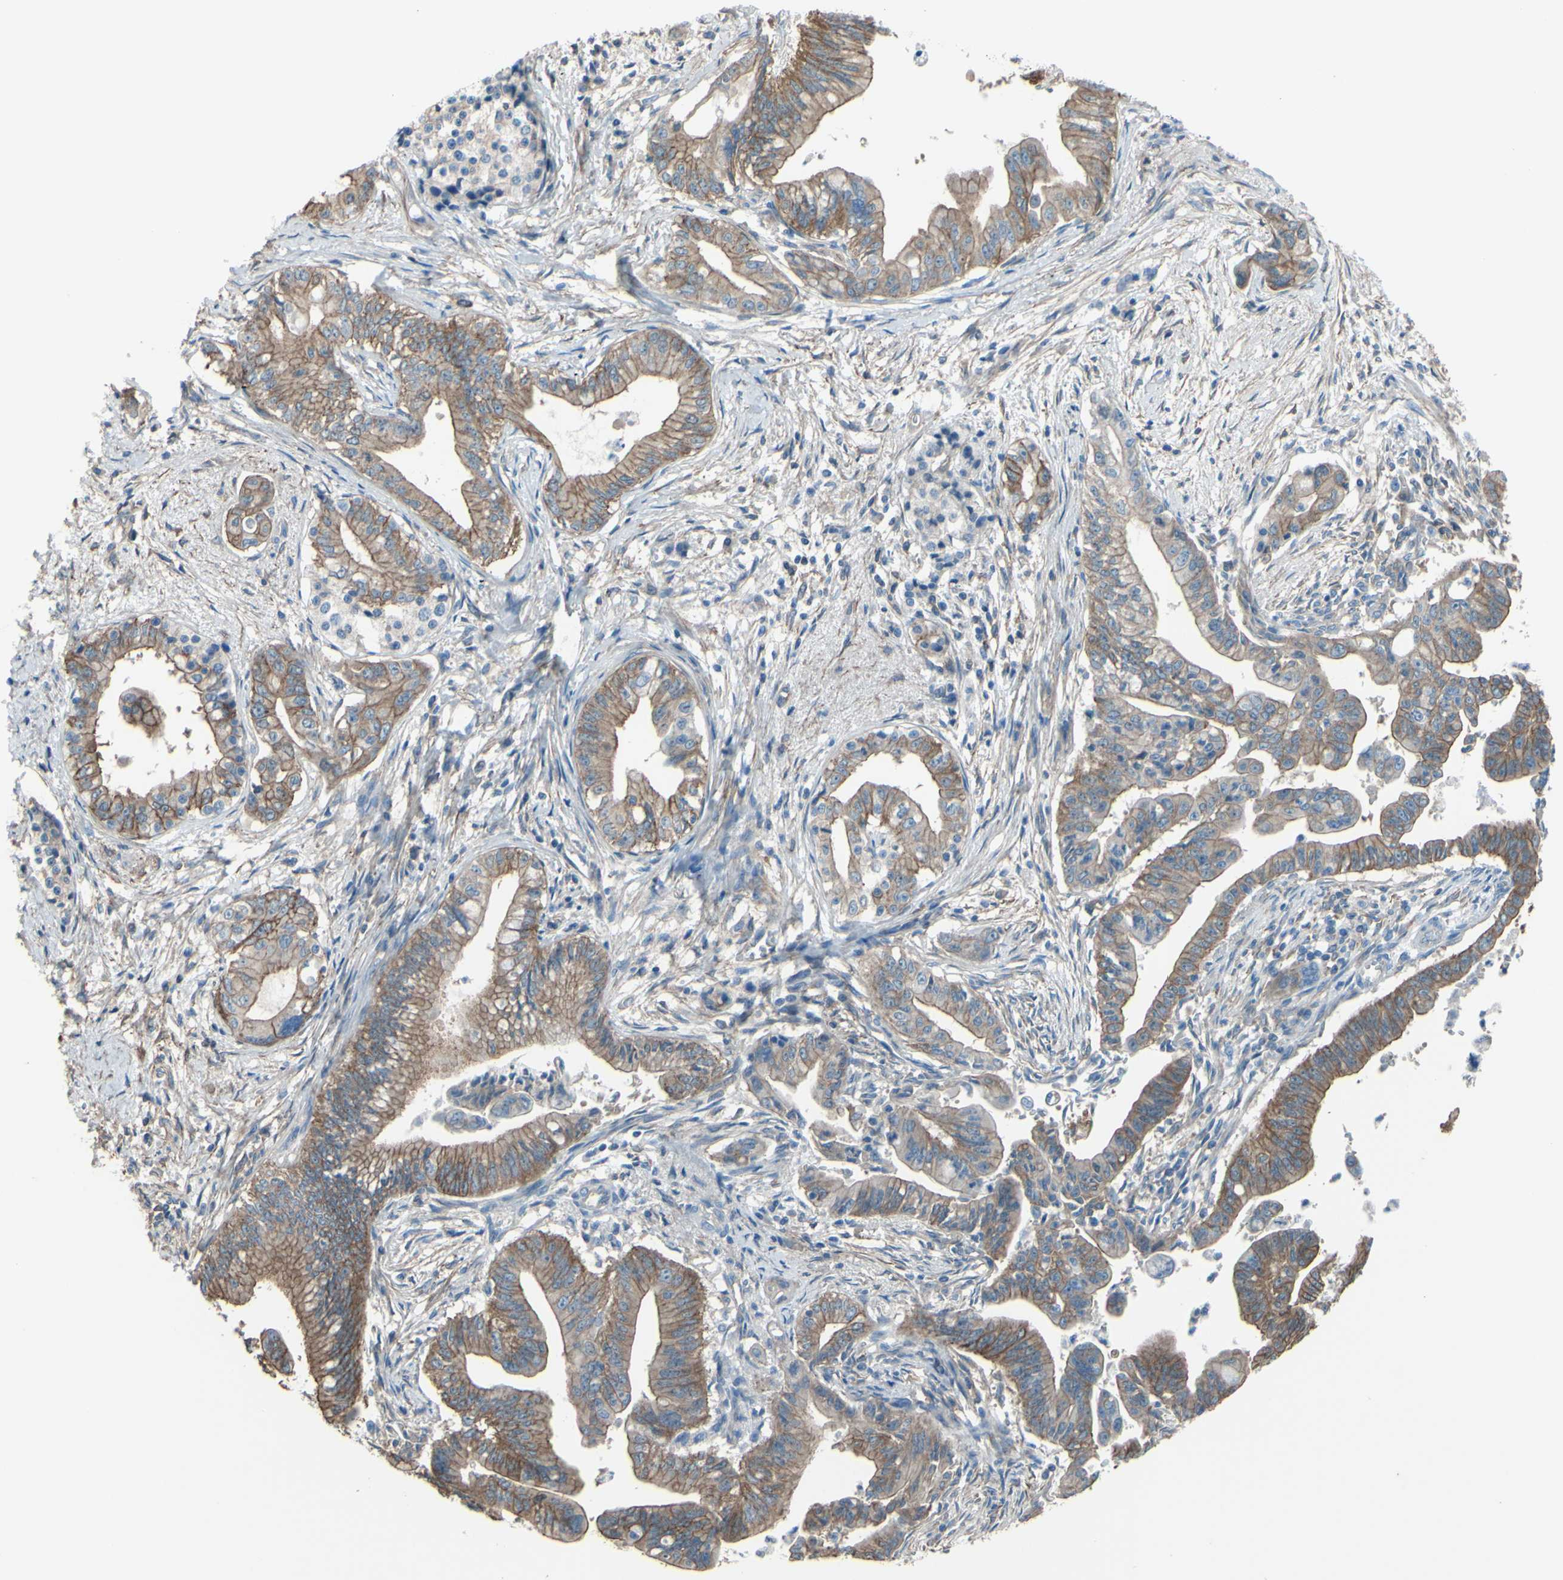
{"staining": {"intensity": "moderate", "quantity": ">75%", "location": "cytoplasmic/membranous"}, "tissue": "pancreatic cancer", "cell_type": "Tumor cells", "image_type": "cancer", "snomed": [{"axis": "morphology", "description": "Adenocarcinoma, NOS"}, {"axis": "topography", "description": "Pancreas"}], "caption": "High-power microscopy captured an IHC photomicrograph of pancreatic cancer, revealing moderate cytoplasmic/membranous staining in approximately >75% of tumor cells.", "gene": "ADD1", "patient": {"sex": "male", "age": 70}}